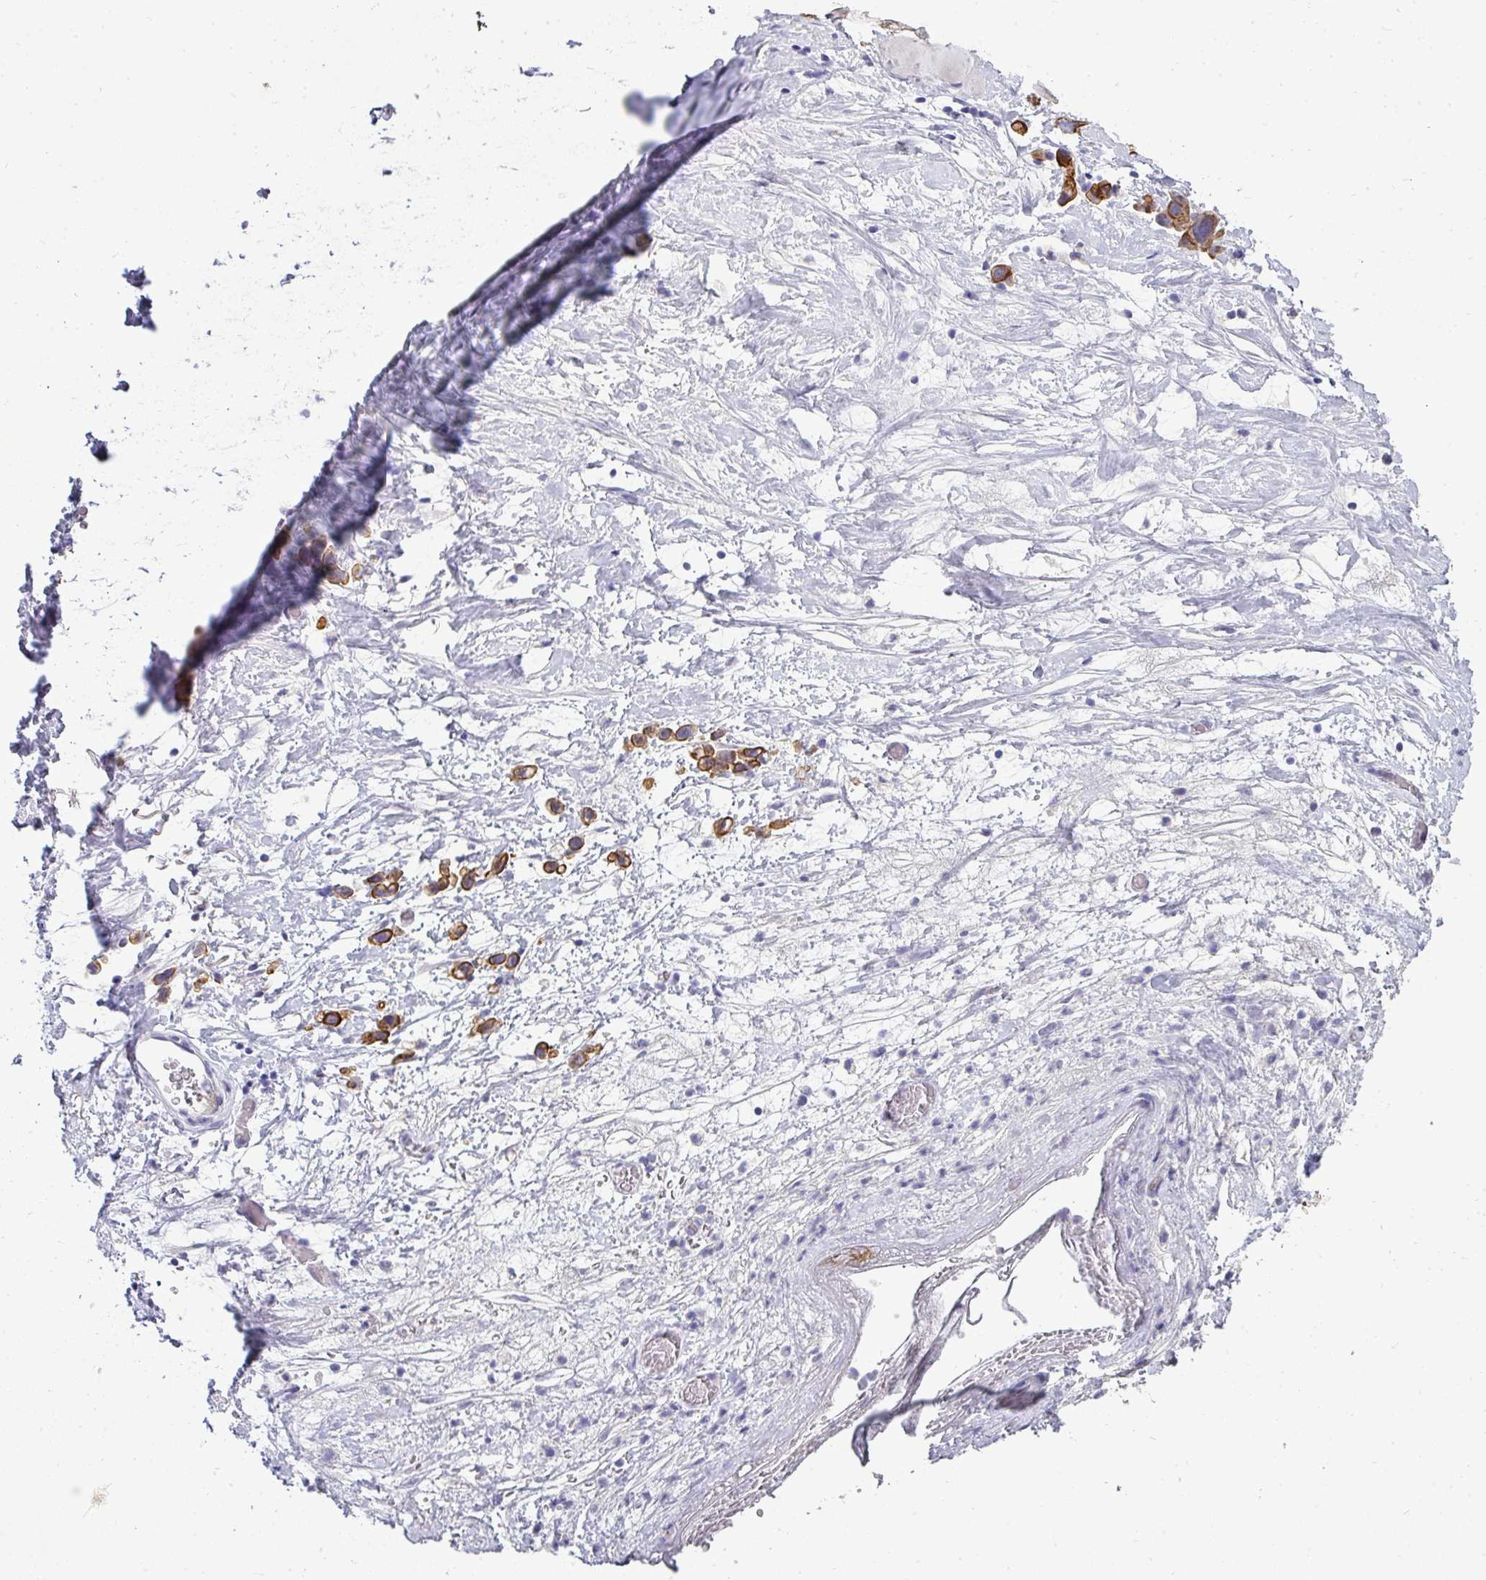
{"staining": {"intensity": "strong", "quantity": ">75%", "location": "cytoplasmic/membranous"}, "tissue": "stomach cancer", "cell_type": "Tumor cells", "image_type": "cancer", "snomed": [{"axis": "morphology", "description": "Adenocarcinoma, NOS"}, {"axis": "topography", "description": "Stomach"}], "caption": "Protein expression analysis of human stomach cancer reveals strong cytoplasmic/membranous expression in approximately >75% of tumor cells.", "gene": "ASXL3", "patient": {"sex": "female", "age": 65}}